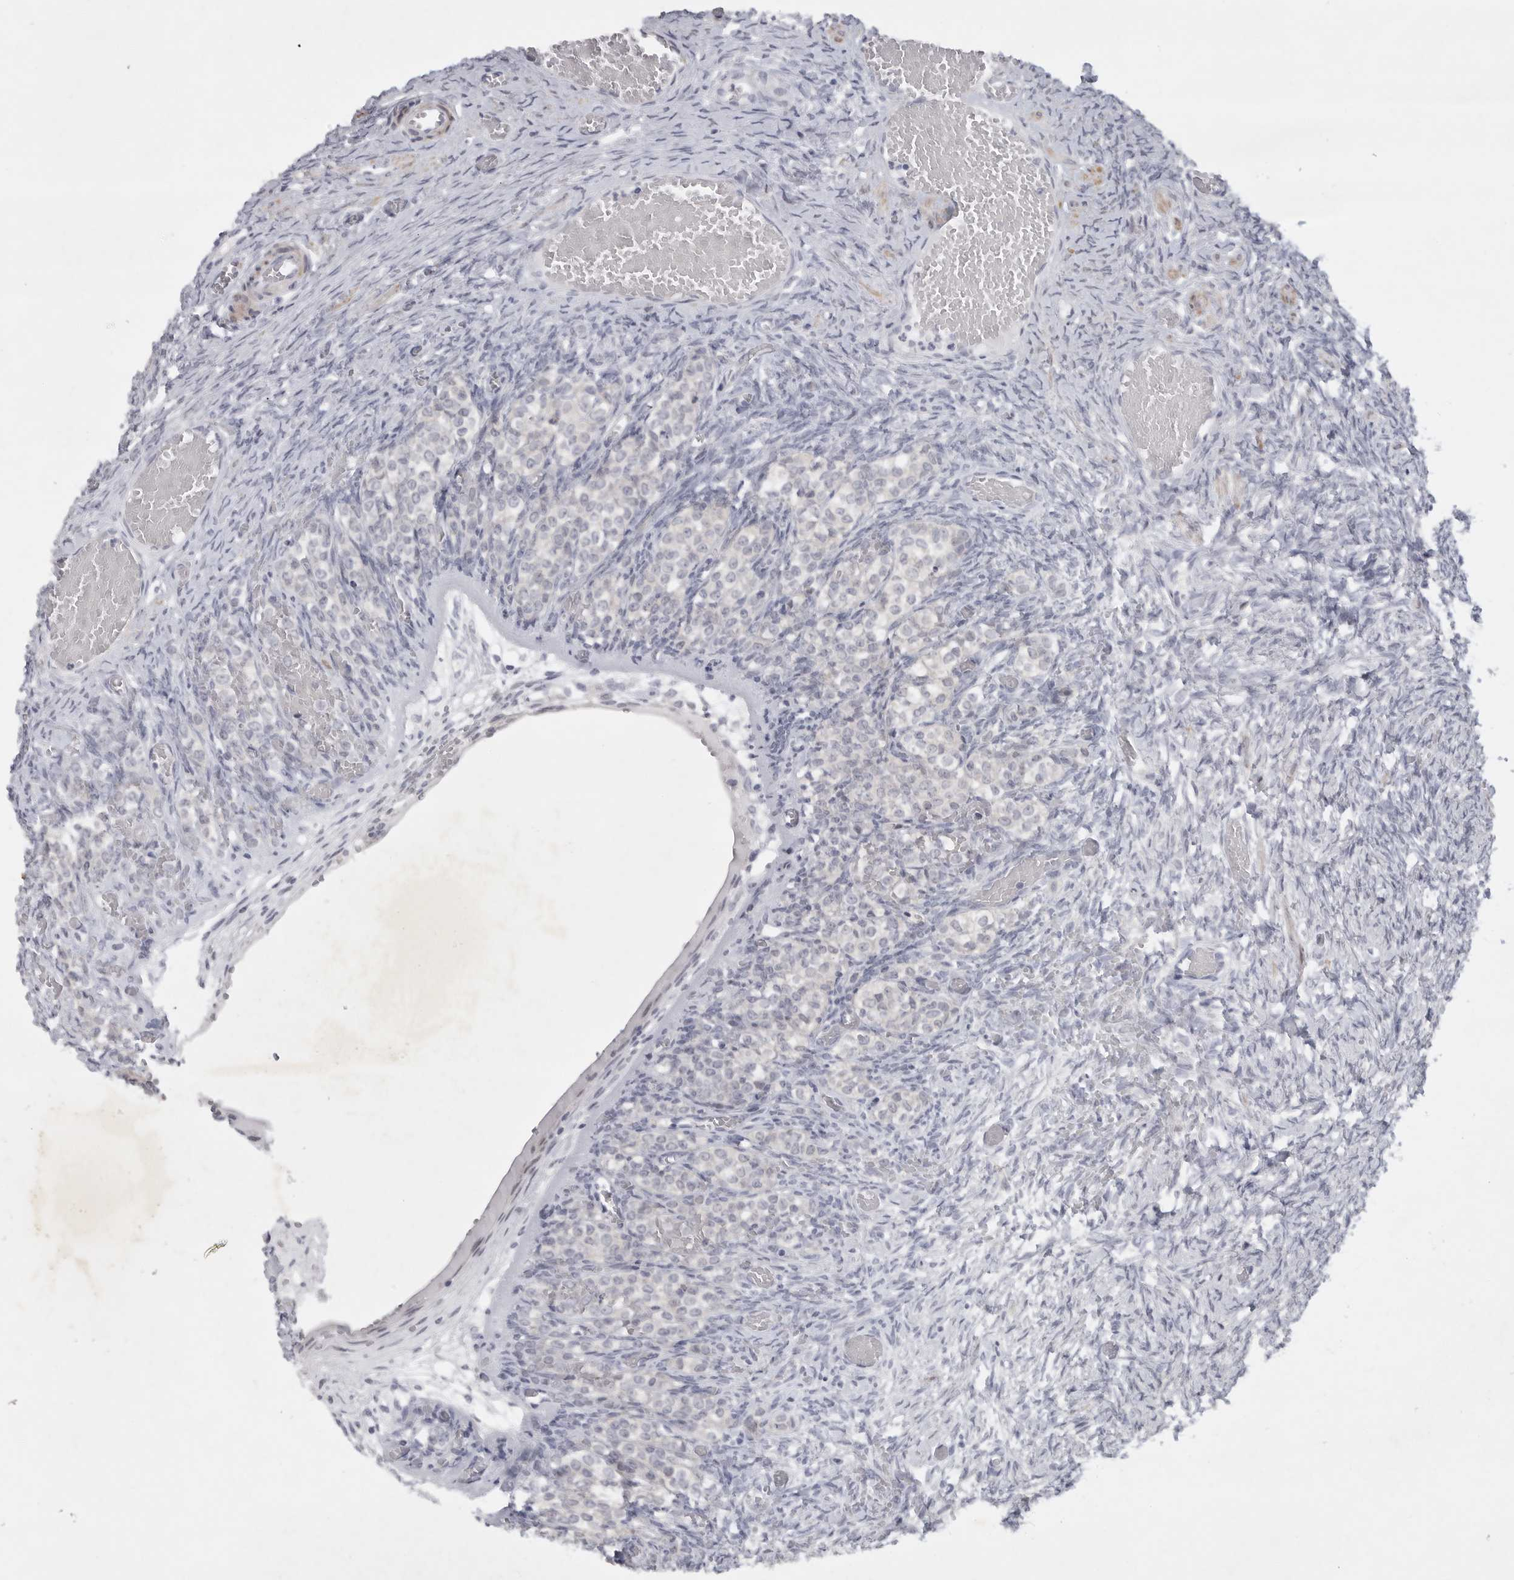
{"staining": {"intensity": "negative", "quantity": "none", "location": "none"}, "tissue": "ovary", "cell_type": "Ovarian stroma cells", "image_type": "normal", "snomed": [{"axis": "morphology", "description": "Adenocarcinoma, NOS"}, {"axis": "topography", "description": "Endometrium"}], "caption": "DAB immunohistochemical staining of benign ovary shows no significant staining in ovarian stroma cells.", "gene": "TNR", "patient": {"sex": "female", "age": 32}}